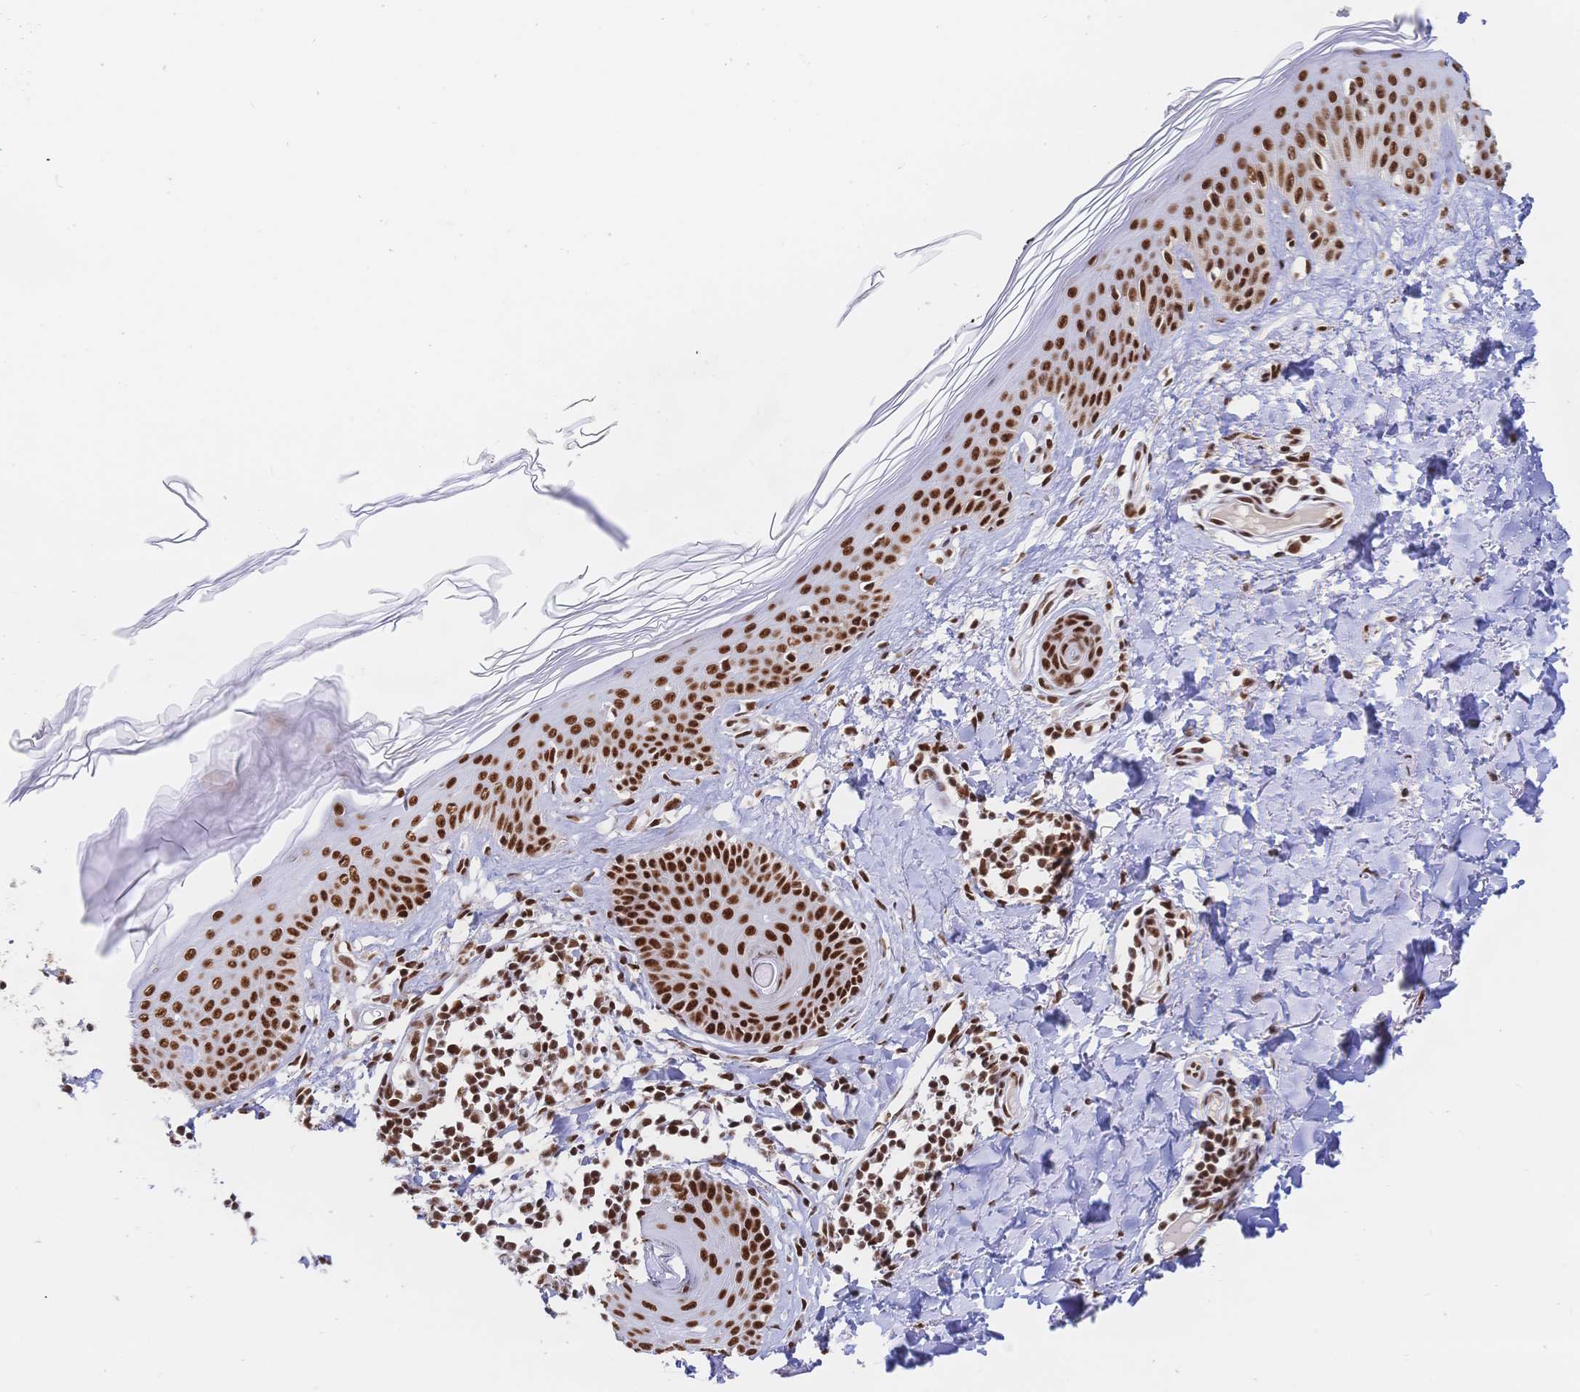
{"staining": {"intensity": "strong", "quantity": ">75%", "location": "nuclear"}, "tissue": "skin", "cell_type": "Fibroblasts", "image_type": "normal", "snomed": [{"axis": "morphology", "description": "Normal tissue, NOS"}, {"axis": "topography", "description": "Skin"}, {"axis": "topography", "description": "Peripheral nerve tissue"}], "caption": "A histopathology image showing strong nuclear expression in approximately >75% of fibroblasts in benign skin, as visualized by brown immunohistochemical staining.", "gene": "SRSF1", "patient": {"sex": "female", "age": 45}}